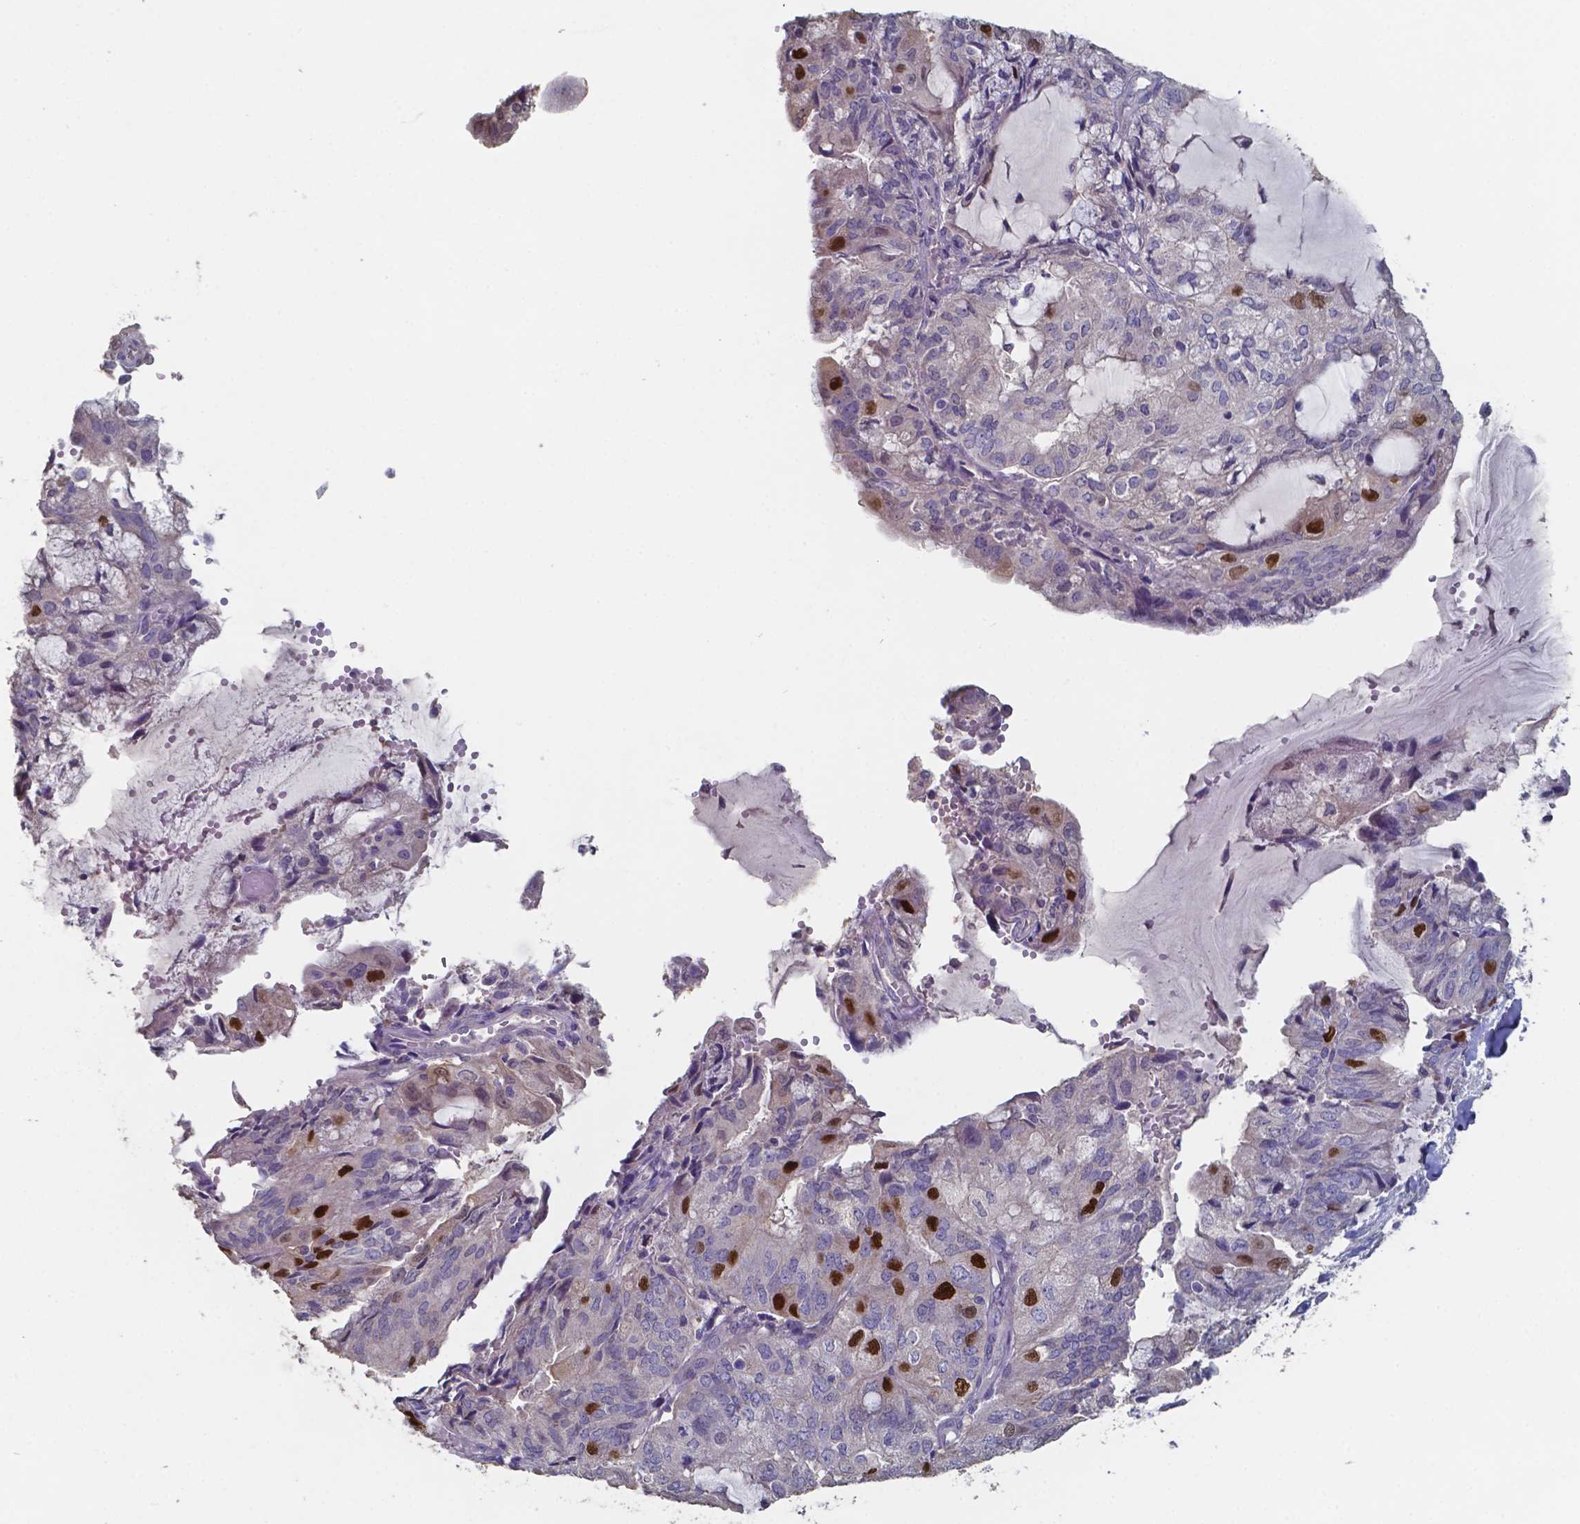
{"staining": {"intensity": "strong", "quantity": "<25%", "location": "nuclear"}, "tissue": "endometrial cancer", "cell_type": "Tumor cells", "image_type": "cancer", "snomed": [{"axis": "morphology", "description": "Adenocarcinoma, NOS"}, {"axis": "topography", "description": "Endometrium"}], "caption": "Immunohistochemistry (DAB (3,3'-diaminobenzidine)) staining of human adenocarcinoma (endometrial) reveals strong nuclear protein positivity in approximately <25% of tumor cells.", "gene": "FOXJ1", "patient": {"sex": "female", "age": 81}}